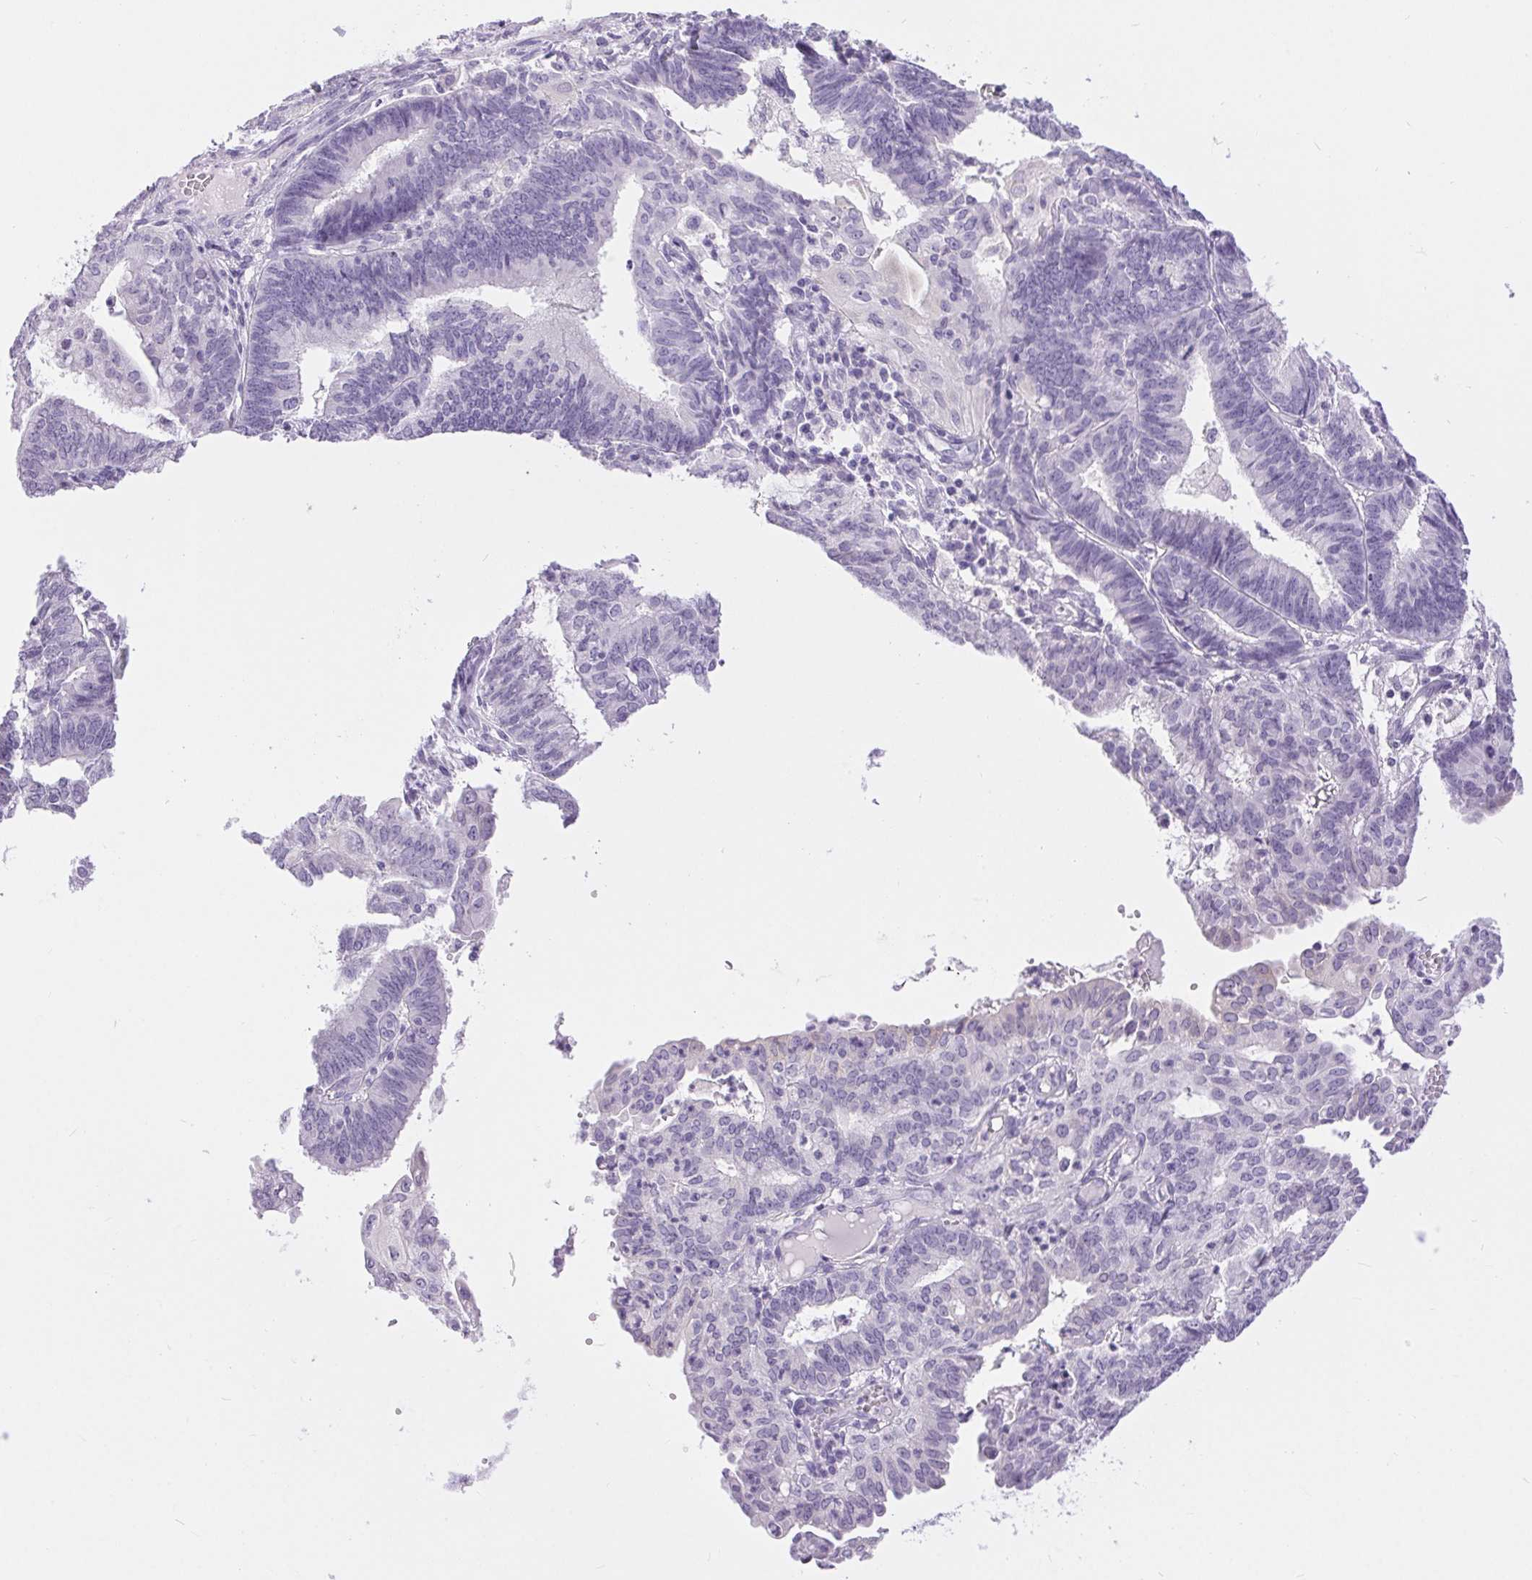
{"staining": {"intensity": "negative", "quantity": "none", "location": "none"}, "tissue": "endometrial cancer", "cell_type": "Tumor cells", "image_type": "cancer", "snomed": [{"axis": "morphology", "description": "Adenocarcinoma, NOS"}, {"axis": "topography", "description": "Endometrium"}], "caption": "This is a photomicrograph of immunohistochemistry staining of endometrial adenocarcinoma, which shows no positivity in tumor cells. (DAB (3,3'-diaminobenzidine) immunohistochemistry, high magnification).", "gene": "XDH", "patient": {"sex": "female", "age": 61}}